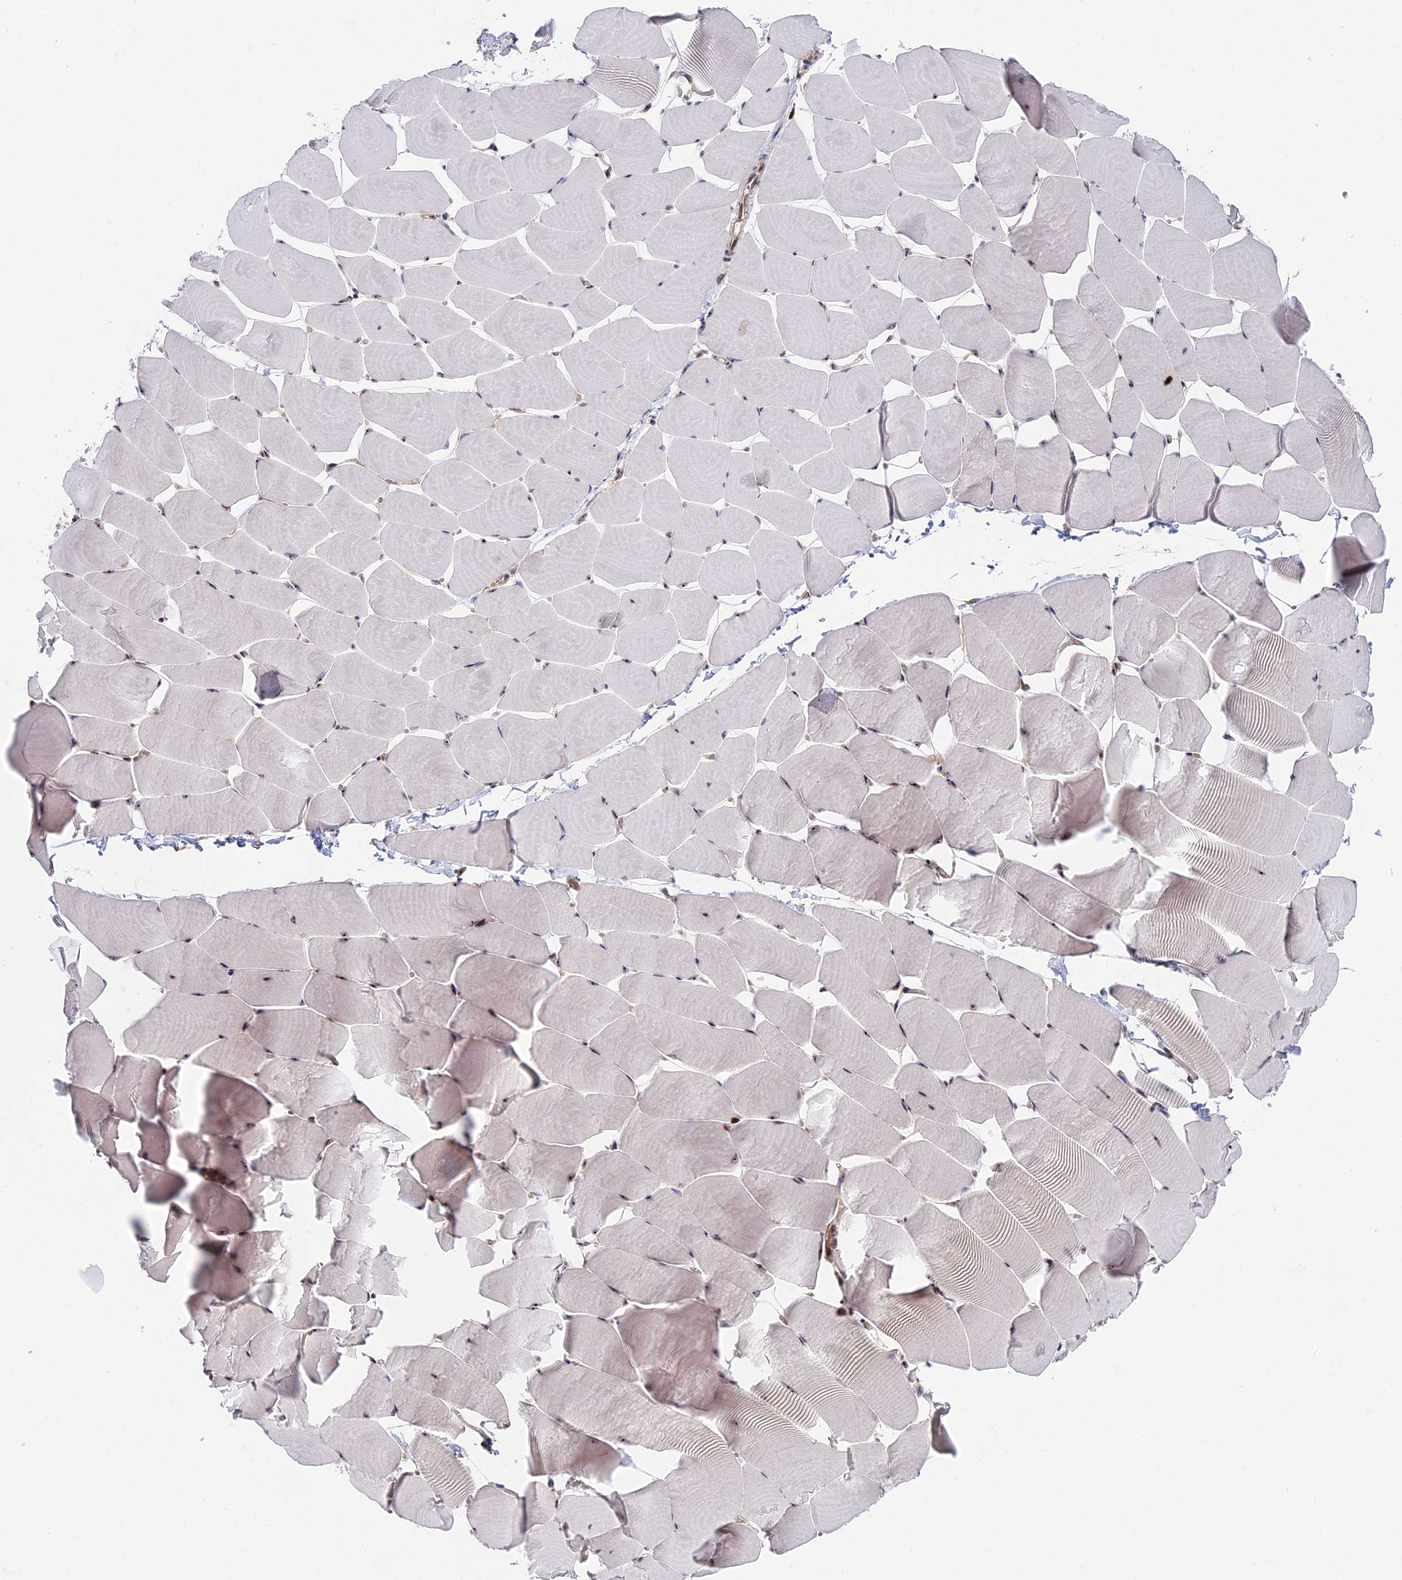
{"staining": {"intensity": "weak", "quantity": "25%-75%", "location": "nuclear"}, "tissue": "skeletal muscle", "cell_type": "Myocytes", "image_type": "normal", "snomed": [{"axis": "morphology", "description": "Normal tissue, NOS"}, {"axis": "topography", "description": "Skeletal muscle"}], "caption": "Immunohistochemistry micrograph of benign skeletal muscle stained for a protein (brown), which exhibits low levels of weak nuclear staining in approximately 25%-75% of myocytes.", "gene": "CCDC86", "patient": {"sex": "male", "age": 25}}